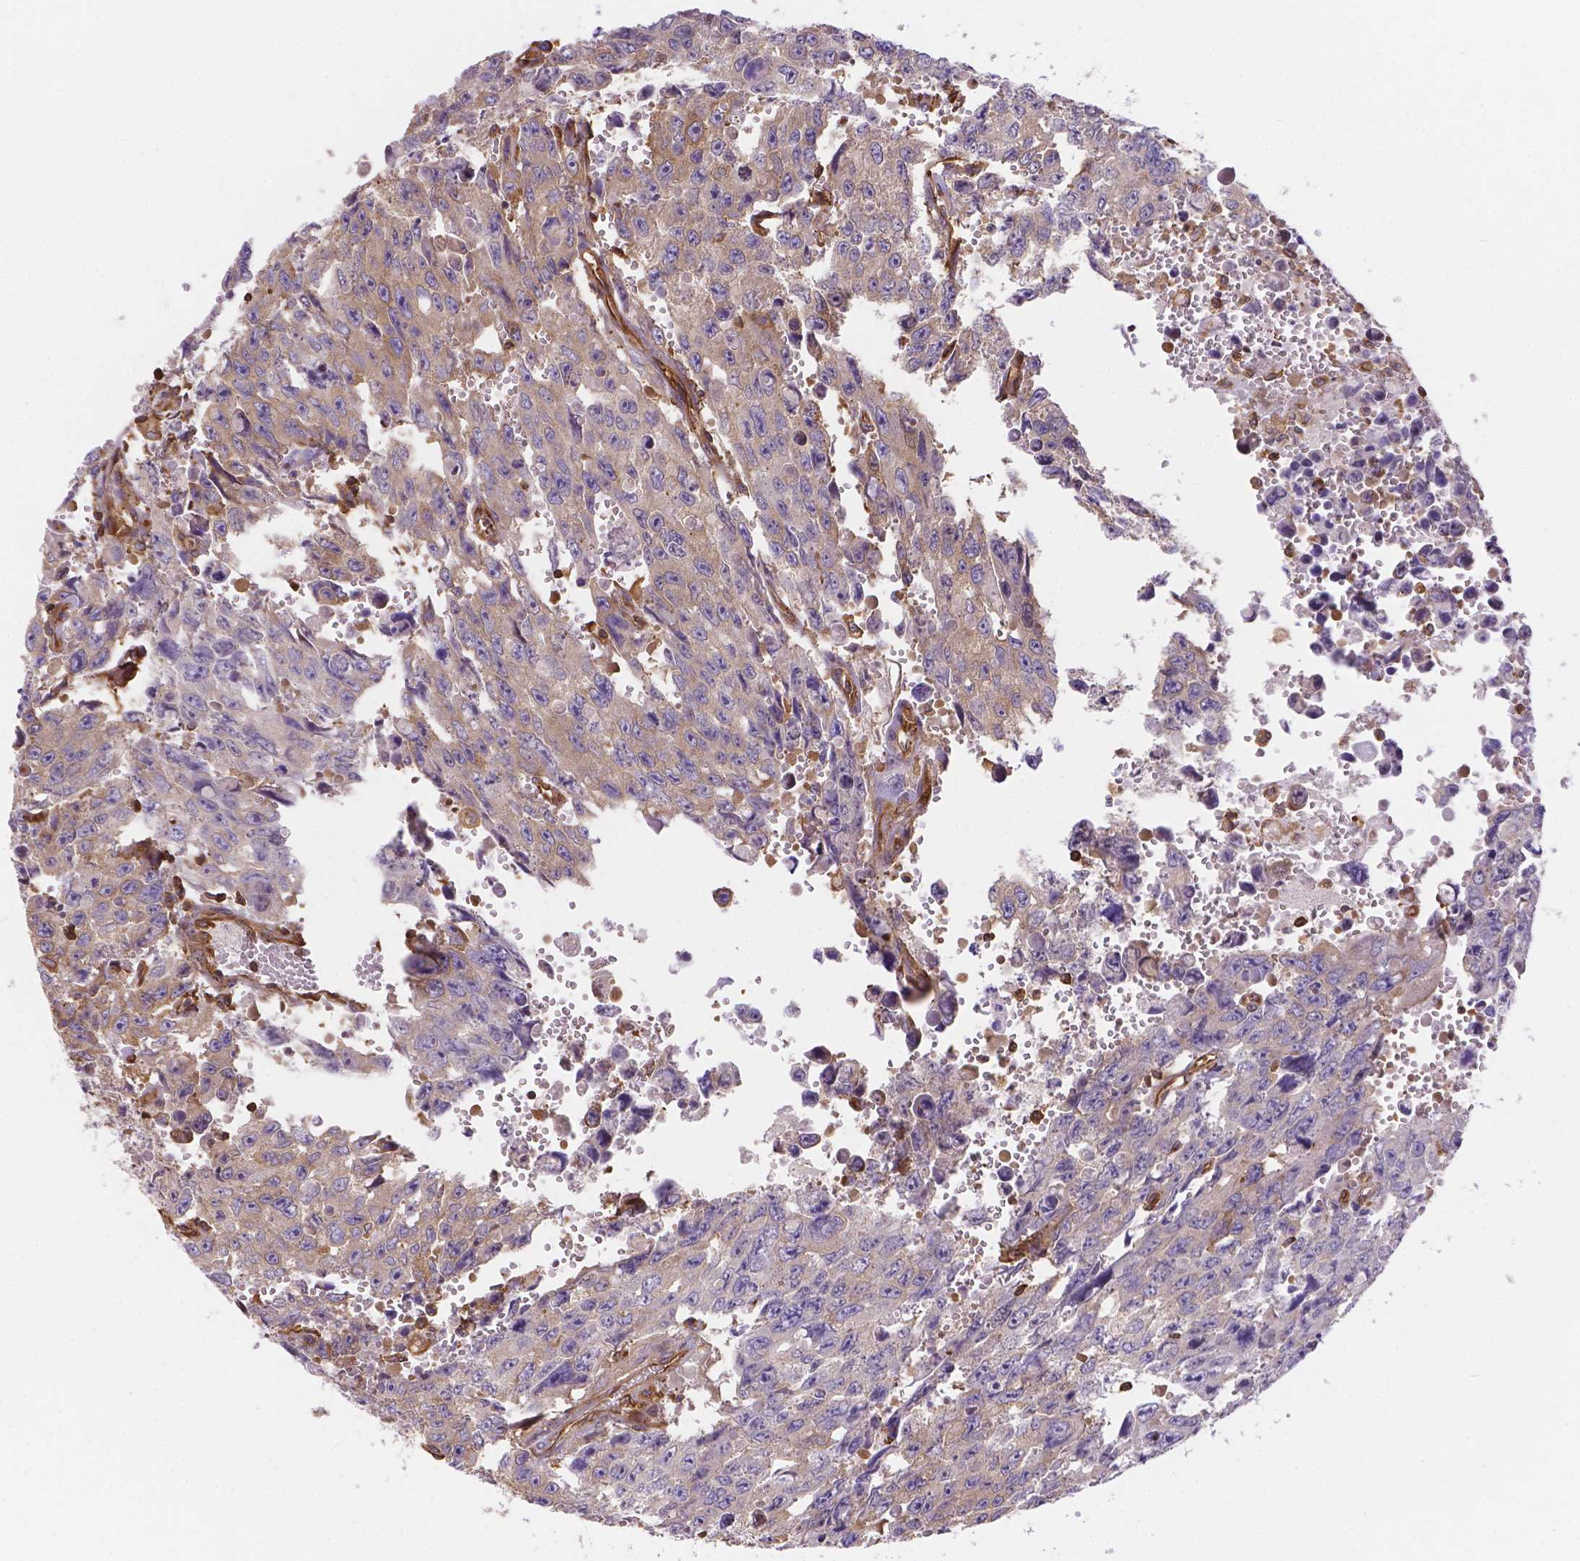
{"staining": {"intensity": "weak", "quantity": "<25%", "location": "cytoplasmic/membranous"}, "tissue": "testis cancer", "cell_type": "Tumor cells", "image_type": "cancer", "snomed": [{"axis": "morphology", "description": "Seminoma, NOS"}, {"axis": "topography", "description": "Testis"}], "caption": "DAB (3,3'-diaminobenzidine) immunohistochemical staining of seminoma (testis) displays no significant expression in tumor cells.", "gene": "DMWD", "patient": {"sex": "male", "age": 26}}